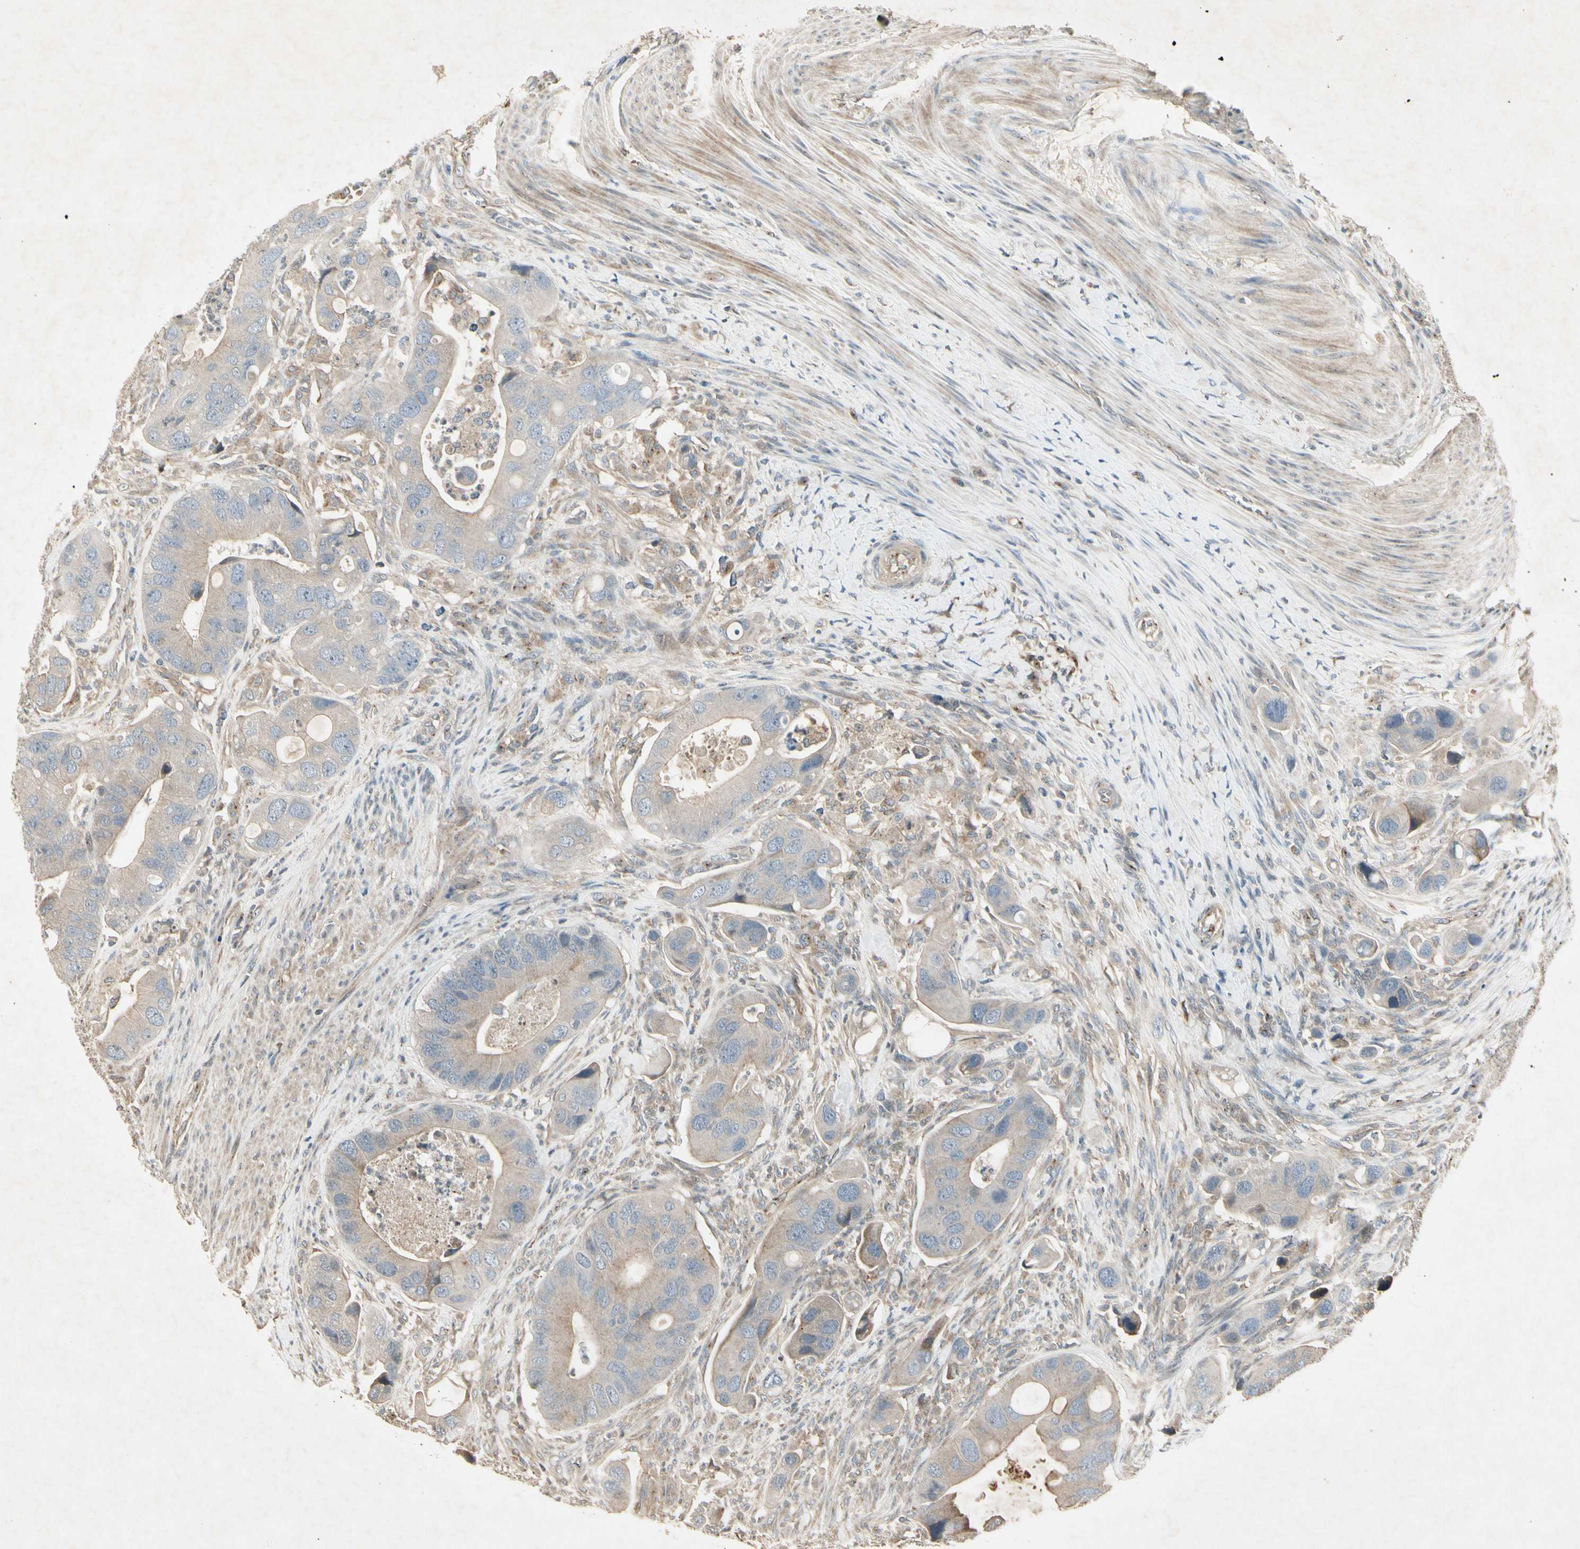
{"staining": {"intensity": "weak", "quantity": ">75%", "location": "cytoplasmic/membranous"}, "tissue": "colorectal cancer", "cell_type": "Tumor cells", "image_type": "cancer", "snomed": [{"axis": "morphology", "description": "Adenocarcinoma, NOS"}, {"axis": "topography", "description": "Rectum"}], "caption": "Immunohistochemical staining of human colorectal adenocarcinoma exhibits weak cytoplasmic/membranous protein expression in about >75% of tumor cells.", "gene": "TEK", "patient": {"sex": "female", "age": 57}}